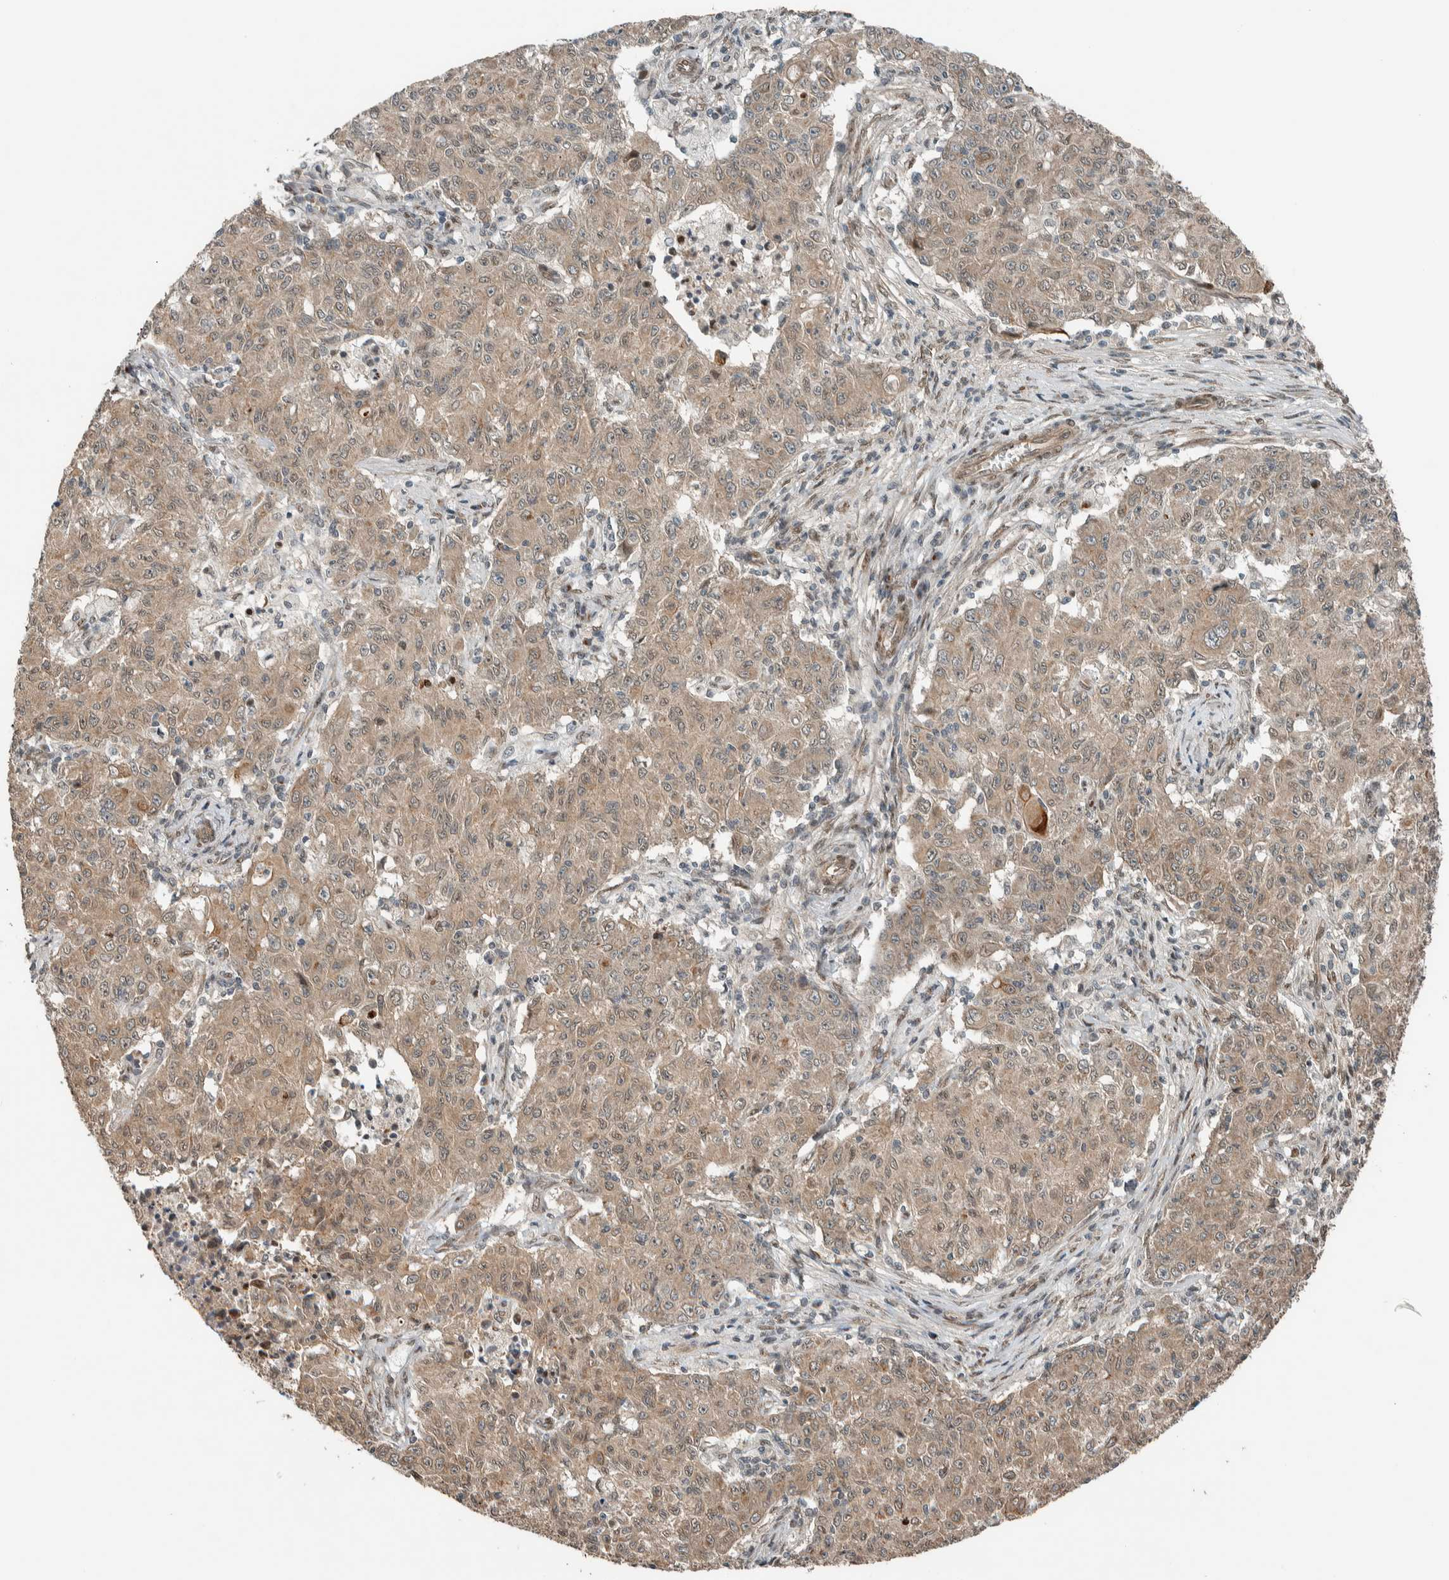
{"staining": {"intensity": "weak", "quantity": ">75%", "location": "cytoplasmic/membranous,nuclear"}, "tissue": "ovarian cancer", "cell_type": "Tumor cells", "image_type": "cancer", "snomed": [{"axis": "morphology", "description": "Carcinoma, endometroid"}, {"axis": "topography", "description": "Ovary"}], "caption": "A high-resolution image shows immunohistochemistry (IHC) staining of ovarian endometroid carcinoma, which reveals weak cytoplasmic/membranous and nuclear expression in about >75% of tumor cells.", "gene": "STXBP4", "patient": {"sex": "female", "age": 42}}